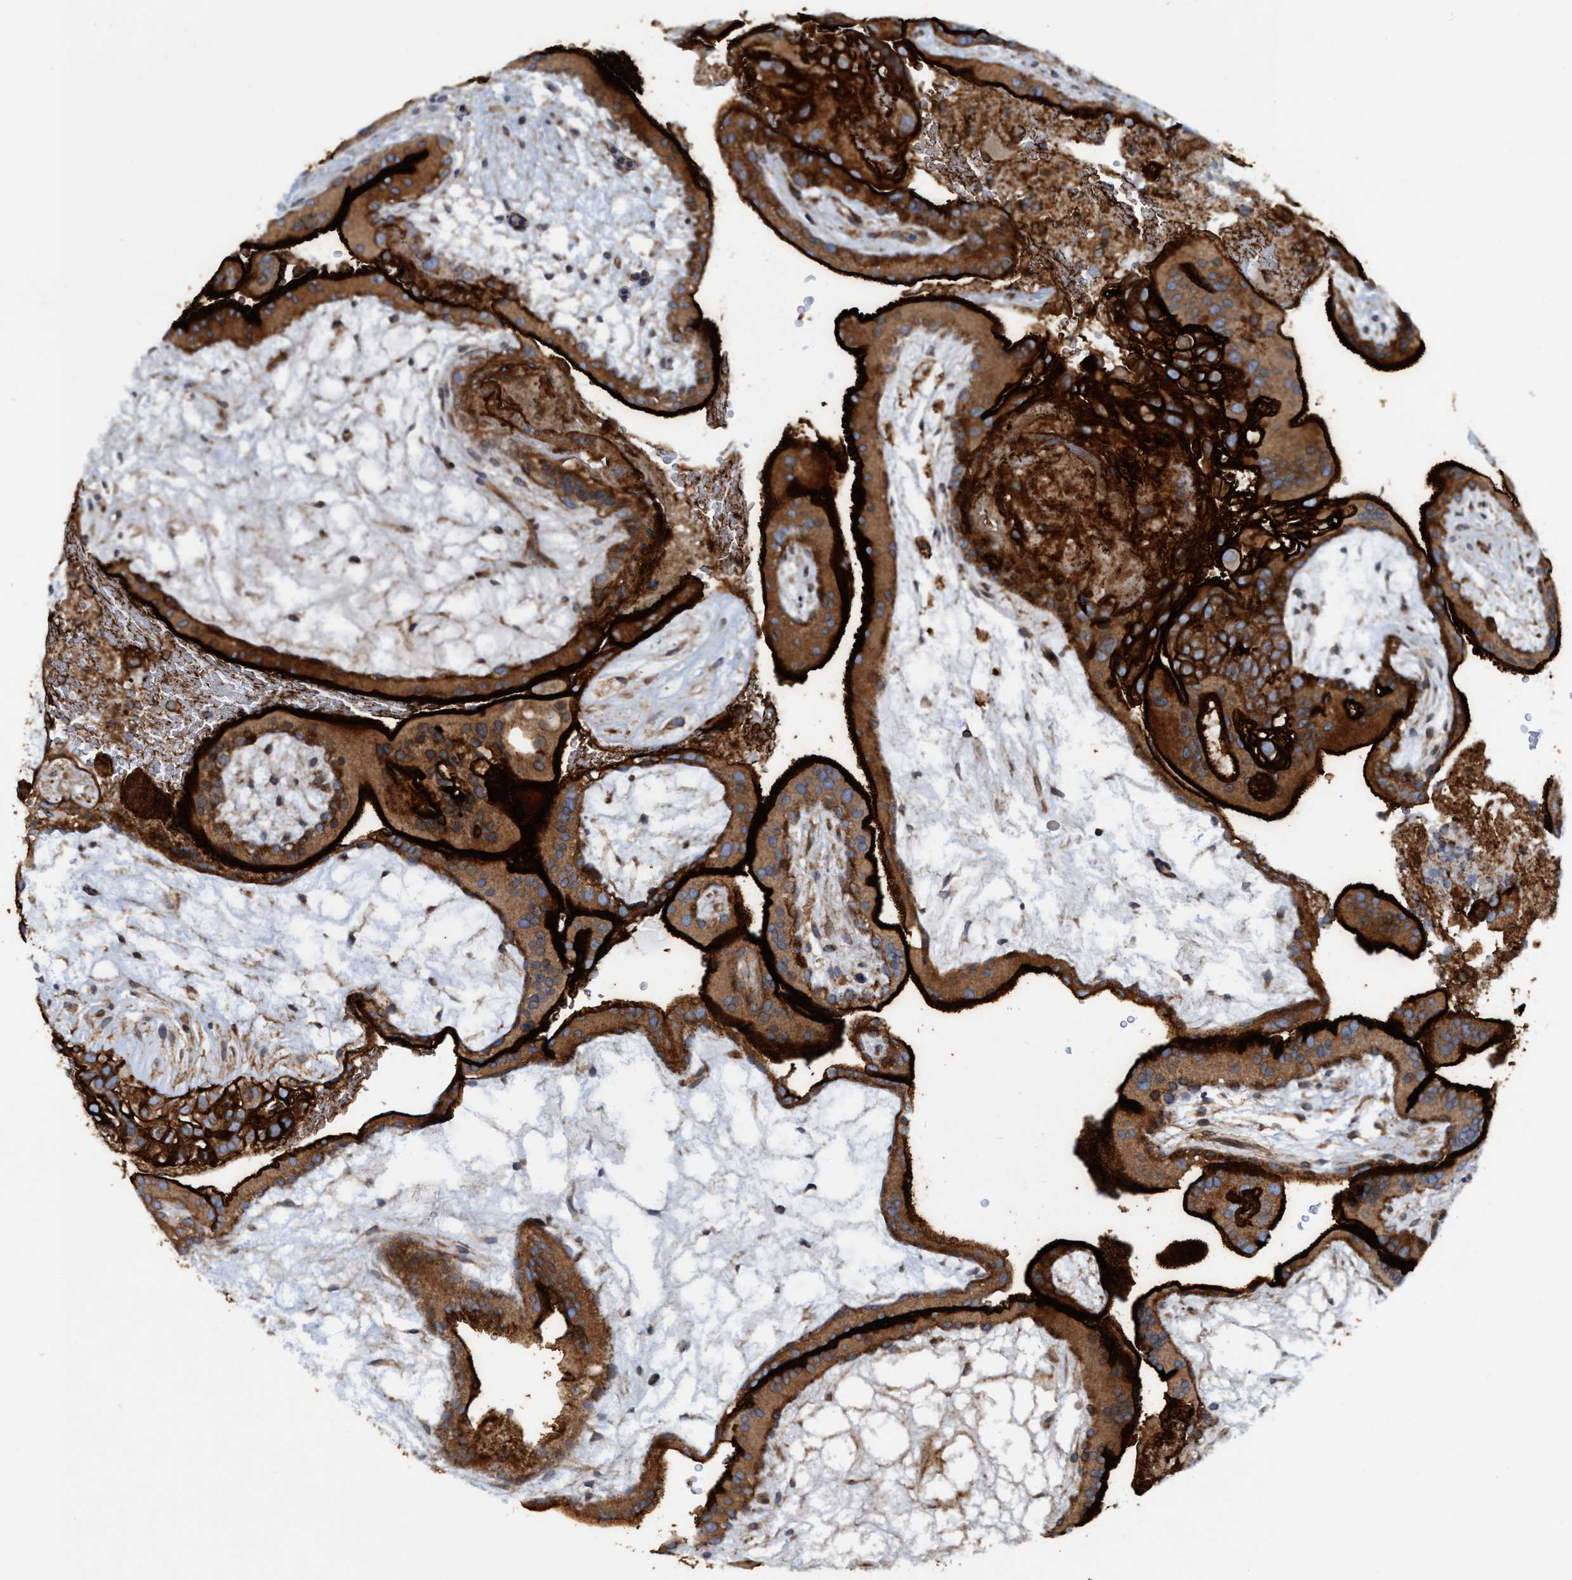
{"staining": {"intensity": "strong", "quantity": ">75%", "location": "cytoplasmic/membranous"}, "tissue": "placenta", "cell_type": "Trophoblastic cells", "image_type": "normal", "snomed": [{"axis": "morphology", "description": "Normal tissue, NOS"}, {"axis": "topography", "description": "Placenta"}], "caption": "IHC of benign human placenta reveals high levels of strong cytoplasmic/membranous expression in approximately >75% of trophoblastic cells.", "gene": "SLC16A3", "patient": {"sex": "female", "age": 19}}